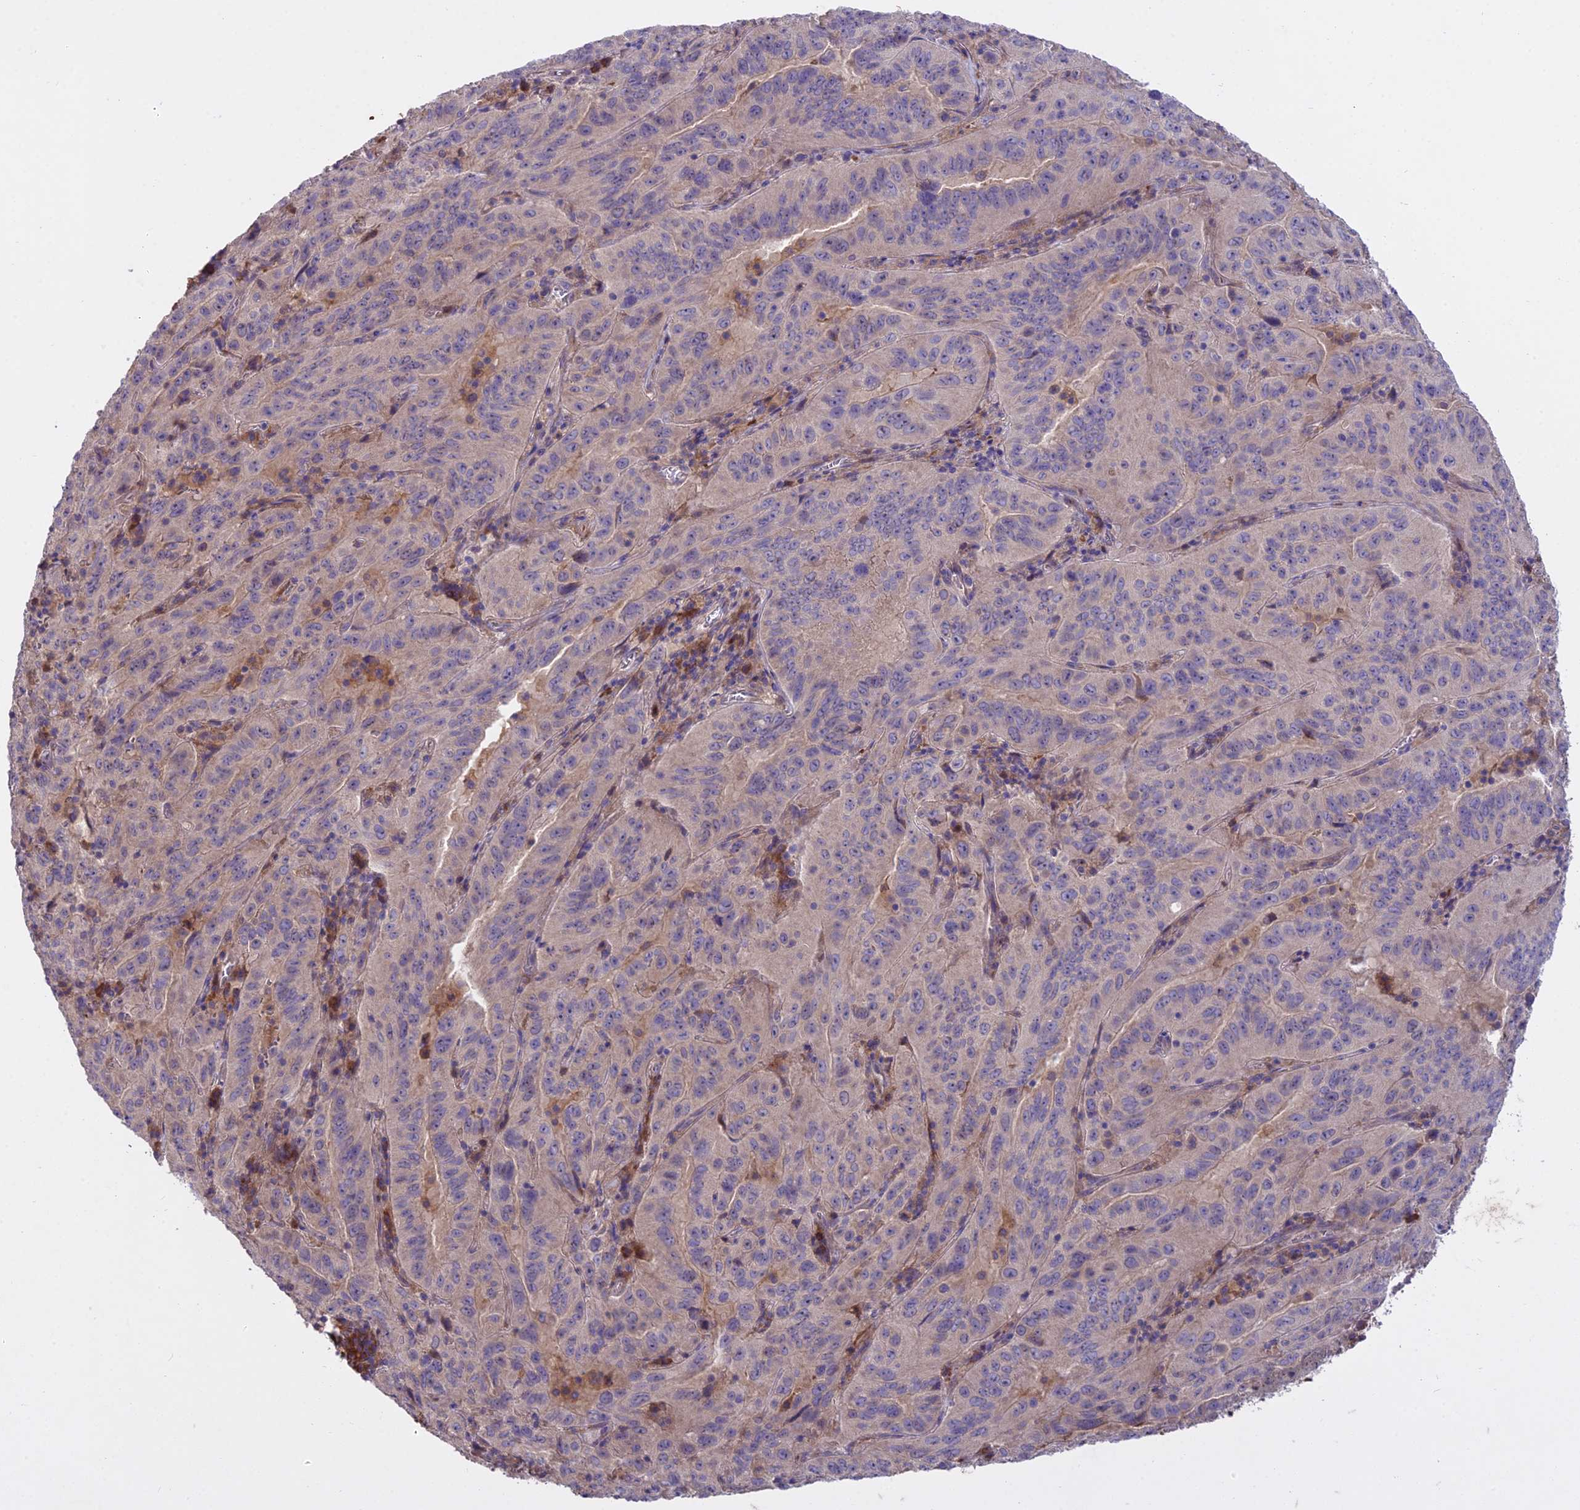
{"staining": {"intensity": "negative", "quantity": "none", "location": "none"}, "tissue": "pancreatic cancer", "cell_type": "Tumor cells", "image_type": "cancer", "snomed": [{"axis": "morphology", "description": "Adenocarcinoma, NOS"}, {"axis": "topography", "description": "Pancreas"}], "caption": "Pancreatic cancer was stained to show a protein in brown. There is no significant positivity in tumor cells.", "gene": "CENPL", "patient": {"sex": "male", "age": 63}}